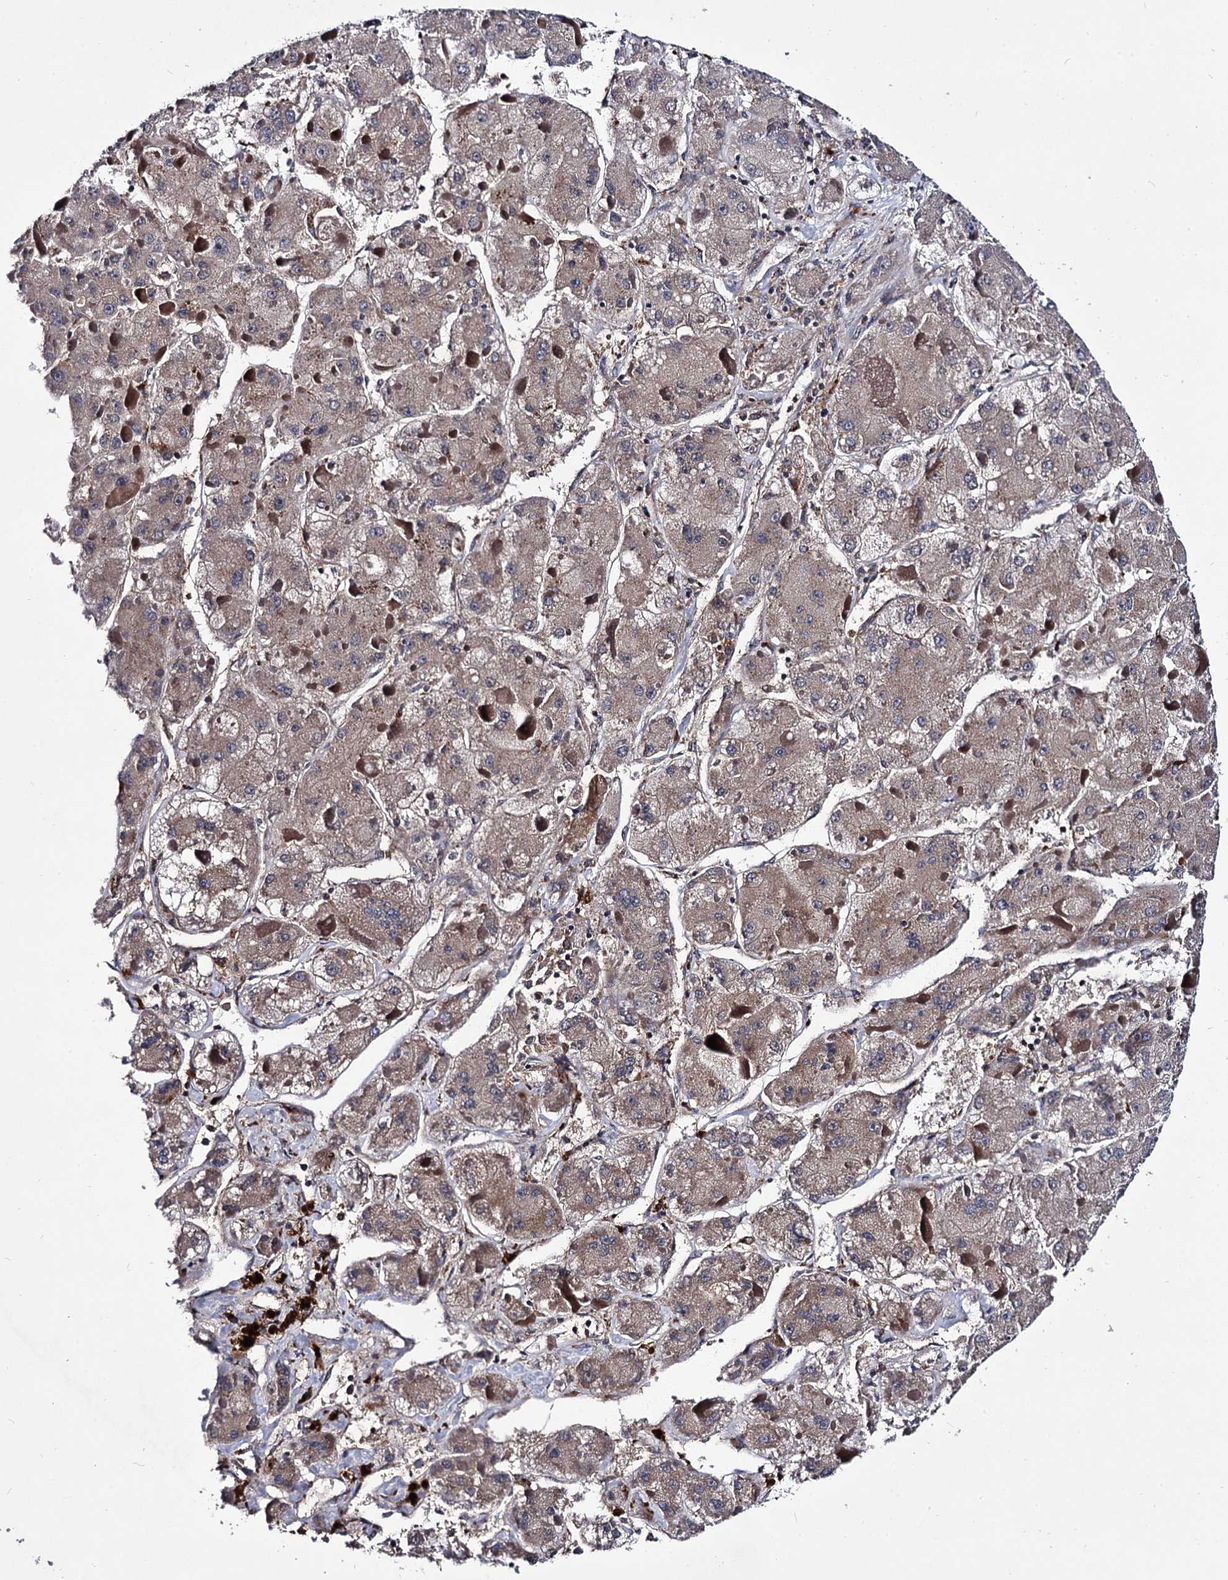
{"staining": {"intensity": "weak", "quantity": ">75%", "location": "cytoplasmic/membranous"}, "tissue": "liver cancer", "cell_type": "Tumor cells", "image_type": "cancer", "snomed": [{"axis": "morphology", "description": "Carcinoma, Hepatocellular, NOS"}, {"axis": "topography", "description": "Liver"}], "caption": "Liver cancer (hepatocellular carcinoma) stained for a protein shows weak cytoplasmic/membranous positivity in tumor cells.", "gene": "MICAL2", "patient": {"sex": "female", "age": 73}}